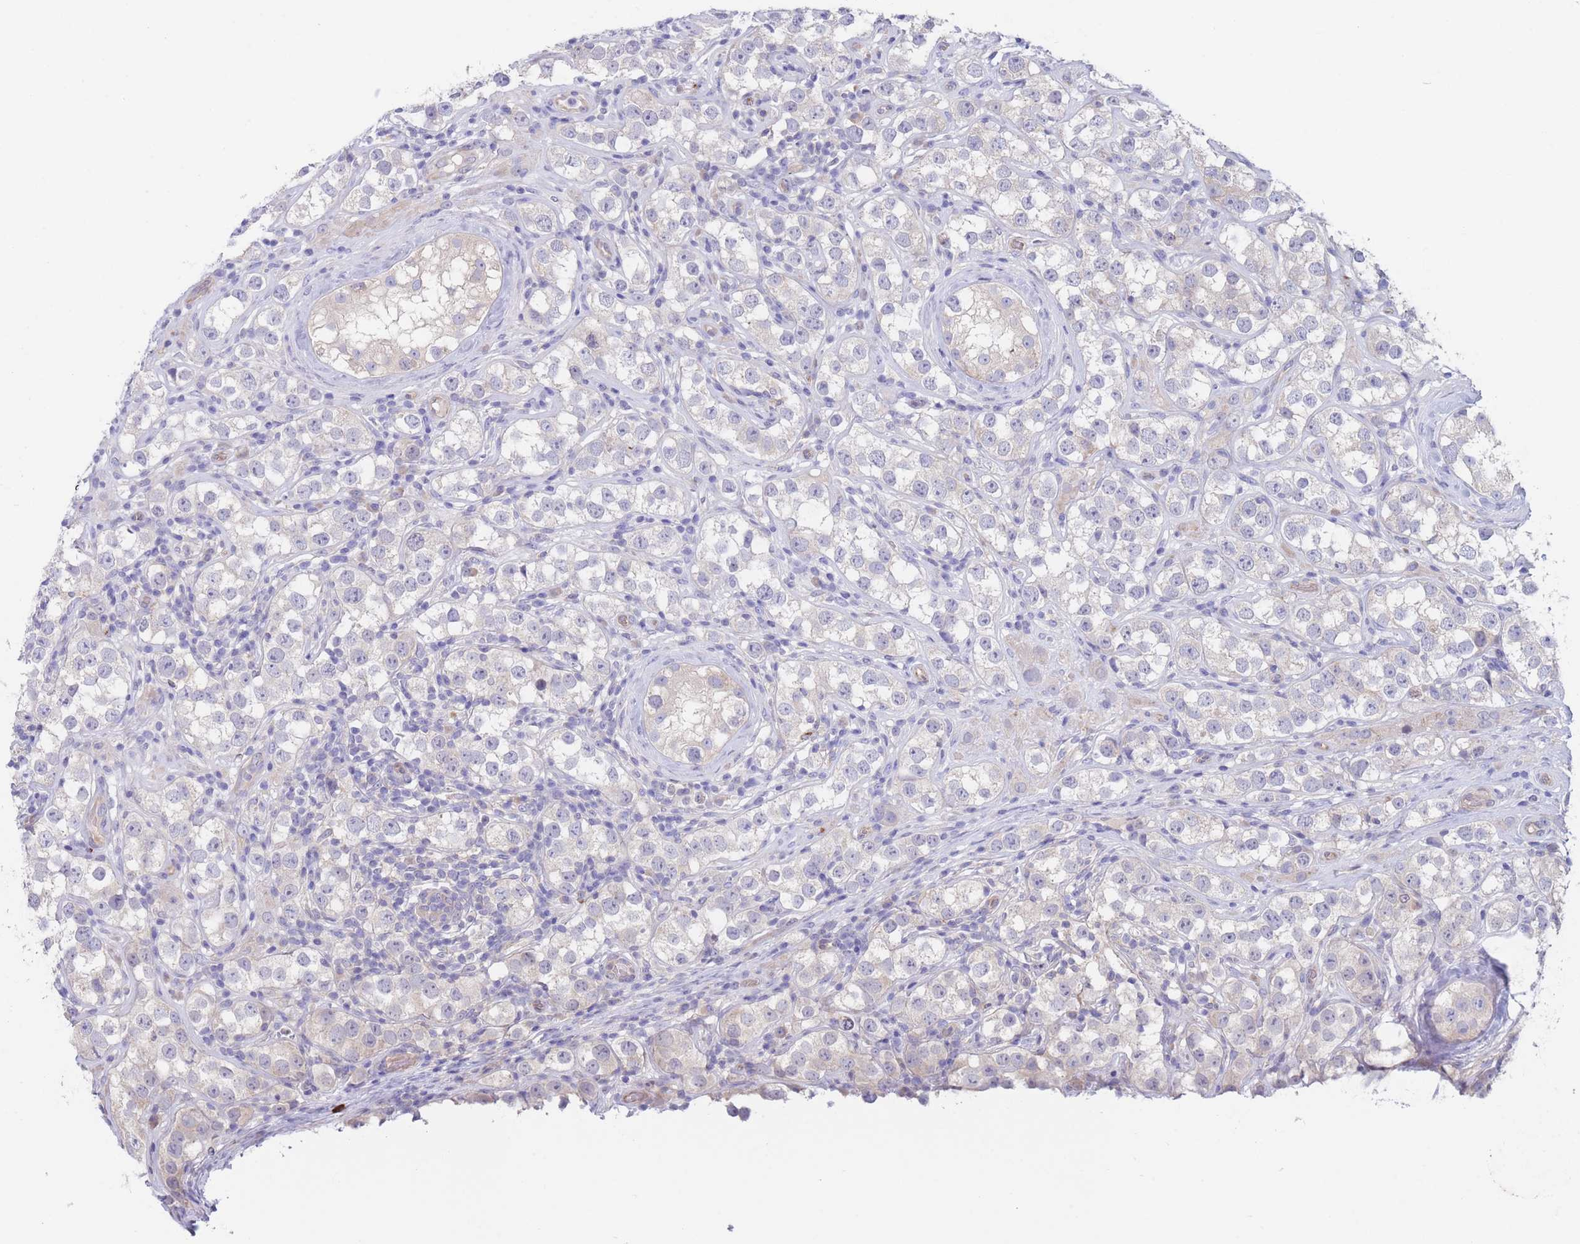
{"staining": {"intensity": "negative", "quantity": "none", "location": "none"}, "tissue": "testis cancer", "cell_type": "Tumor cells", "image_type": "cancer", "snomed": [{"axis": "morphology", "description": "Seminoma, NOS"}, {"axis": "topography", "description": "Testis"}], "caption": "The immunohistochemistry image has no significant positivity in tumor cells of testis cancer (seminoma) tissue.", "gene": "ZNF281", "patient": {"sex": "male", "age": 28}}